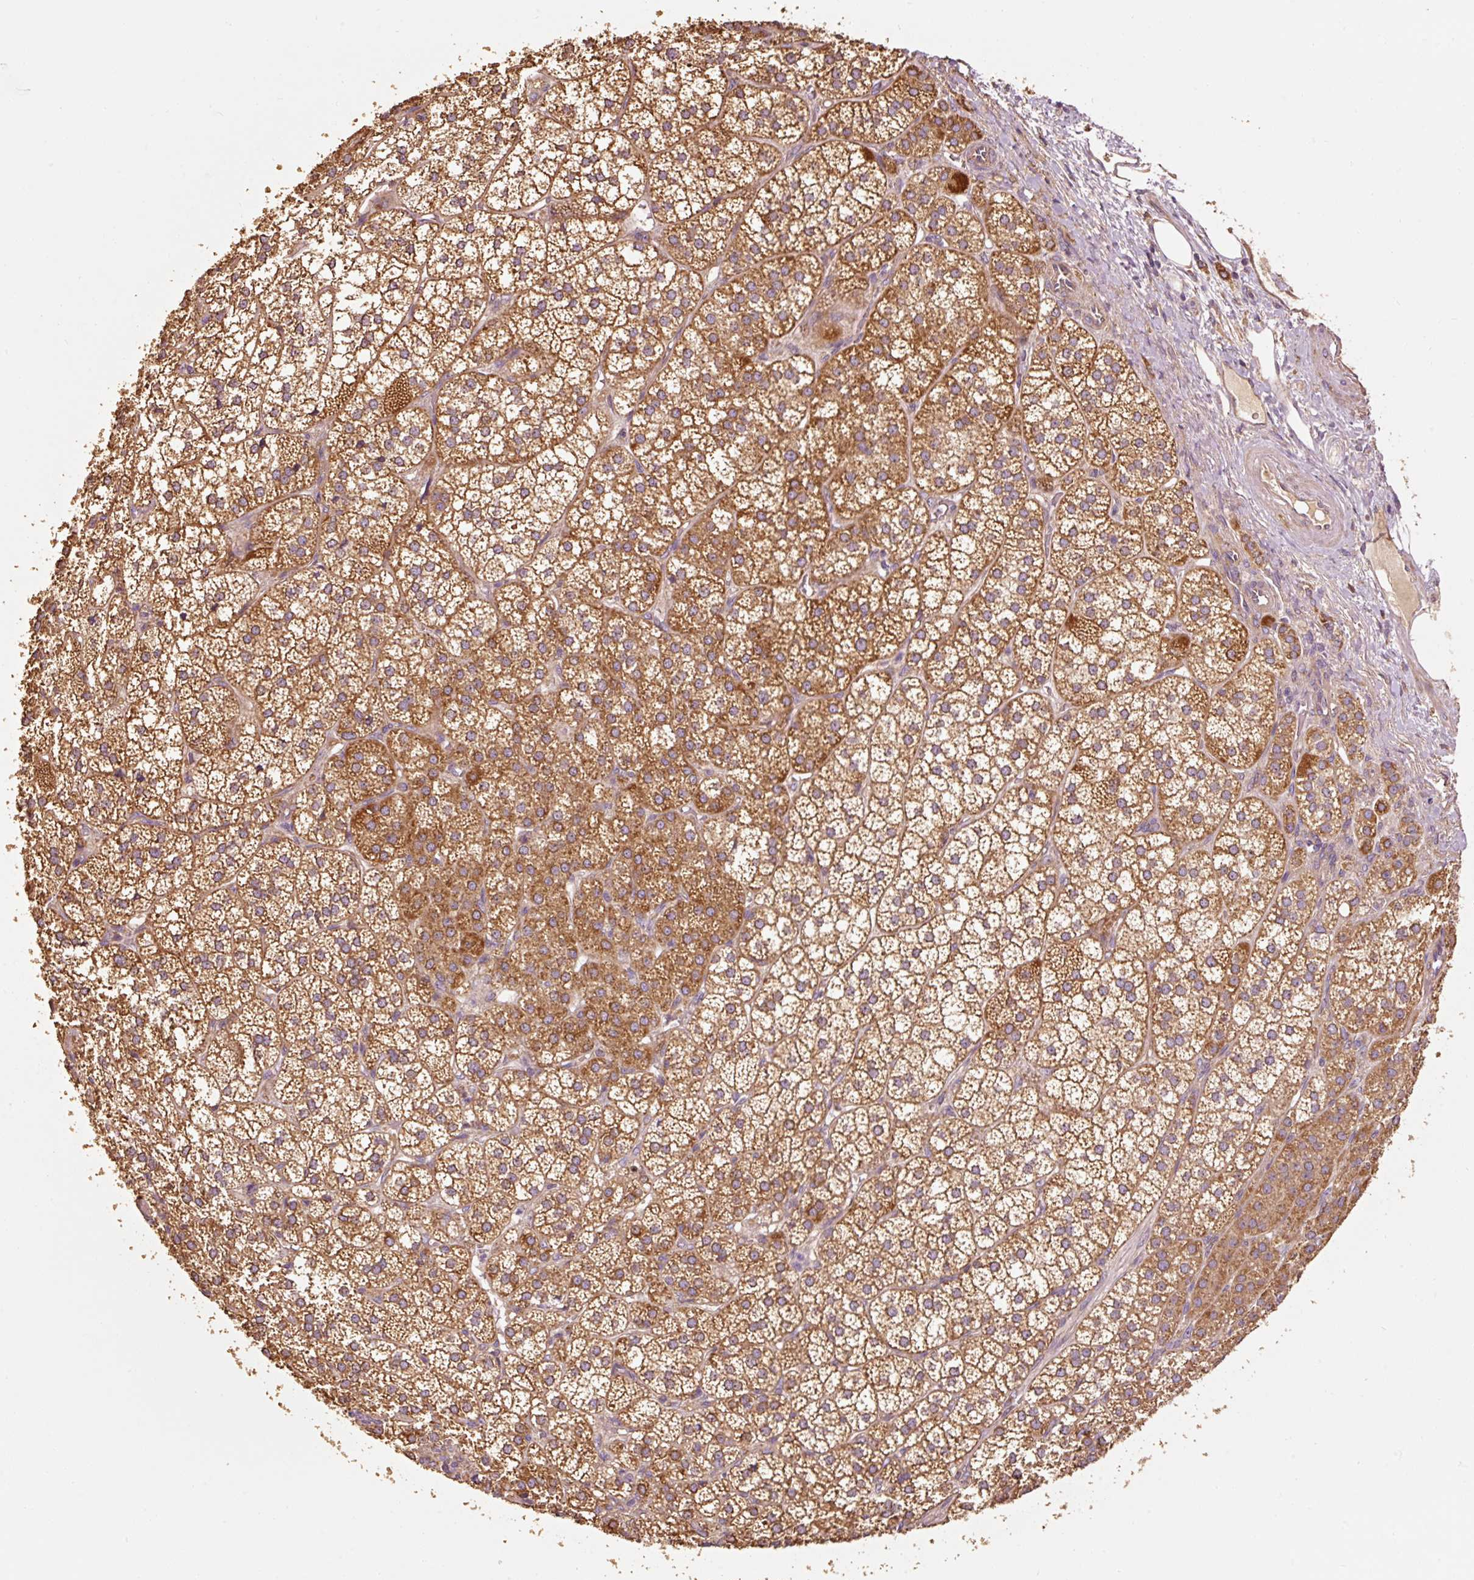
{"staining": {"intensity": "moderate", "quantity": ">75%", "location": "cytoplasmic/membranous"}, "tissue": "adrenal gland", "cell_type": "Glandular cells", "image_type": "normal", "snomed": [{"axis": "morphology", "description": "Normal tissue, NOS"}, {"axis": "topography", "description": "Adrenal gland"}], "caption": "Adrenal gland stained with a brown dye demonstrates moderate cytoplasmic/membranous positive staining in about >75% of glandular cells.", "gene": "EFHC1", "patient": {"sex": "female", "age": 60}}